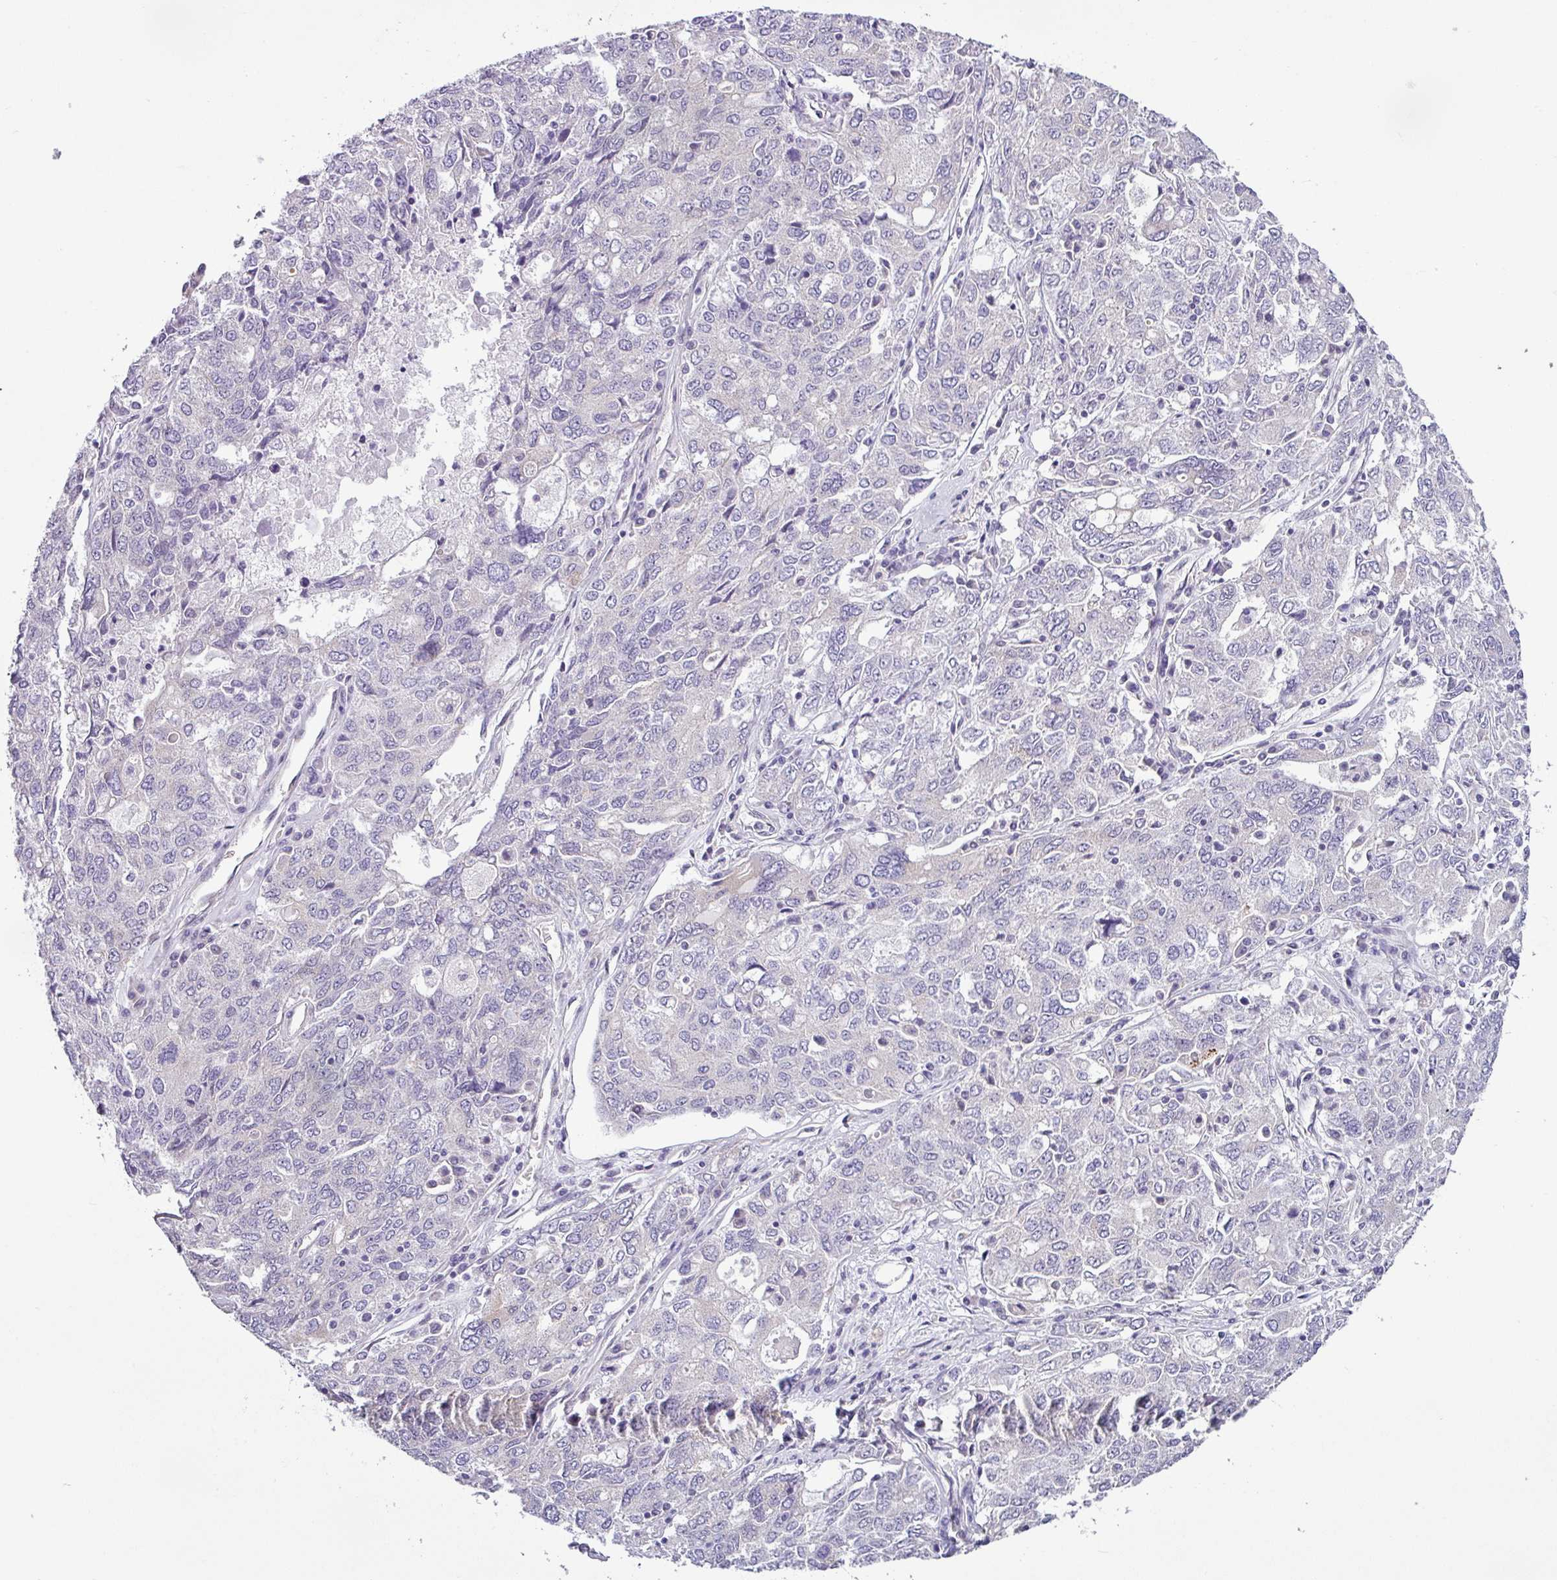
{"staining": {"intensity": "negative", "quantity": "none", "location": "none"}, "tissue": "ovarian cancer", "cell_type": "Tumor cells", "image_type": "cancer", "snomed": [{"axis": "morphology", "description": "Carcinoma, endometroid"}, {"axis": "topography", "description": "Ovary"}], "caption": "High magnification brightfield microscopy of ovarian cancer stained with DAB (3,3'-diaminobenzidine) (brown) and counterstained with hematoxylin (blue): tumor cells show no significant expression.", "gene": "TOR1AIP2", "patient": {"sex": "female", "age": 62}}